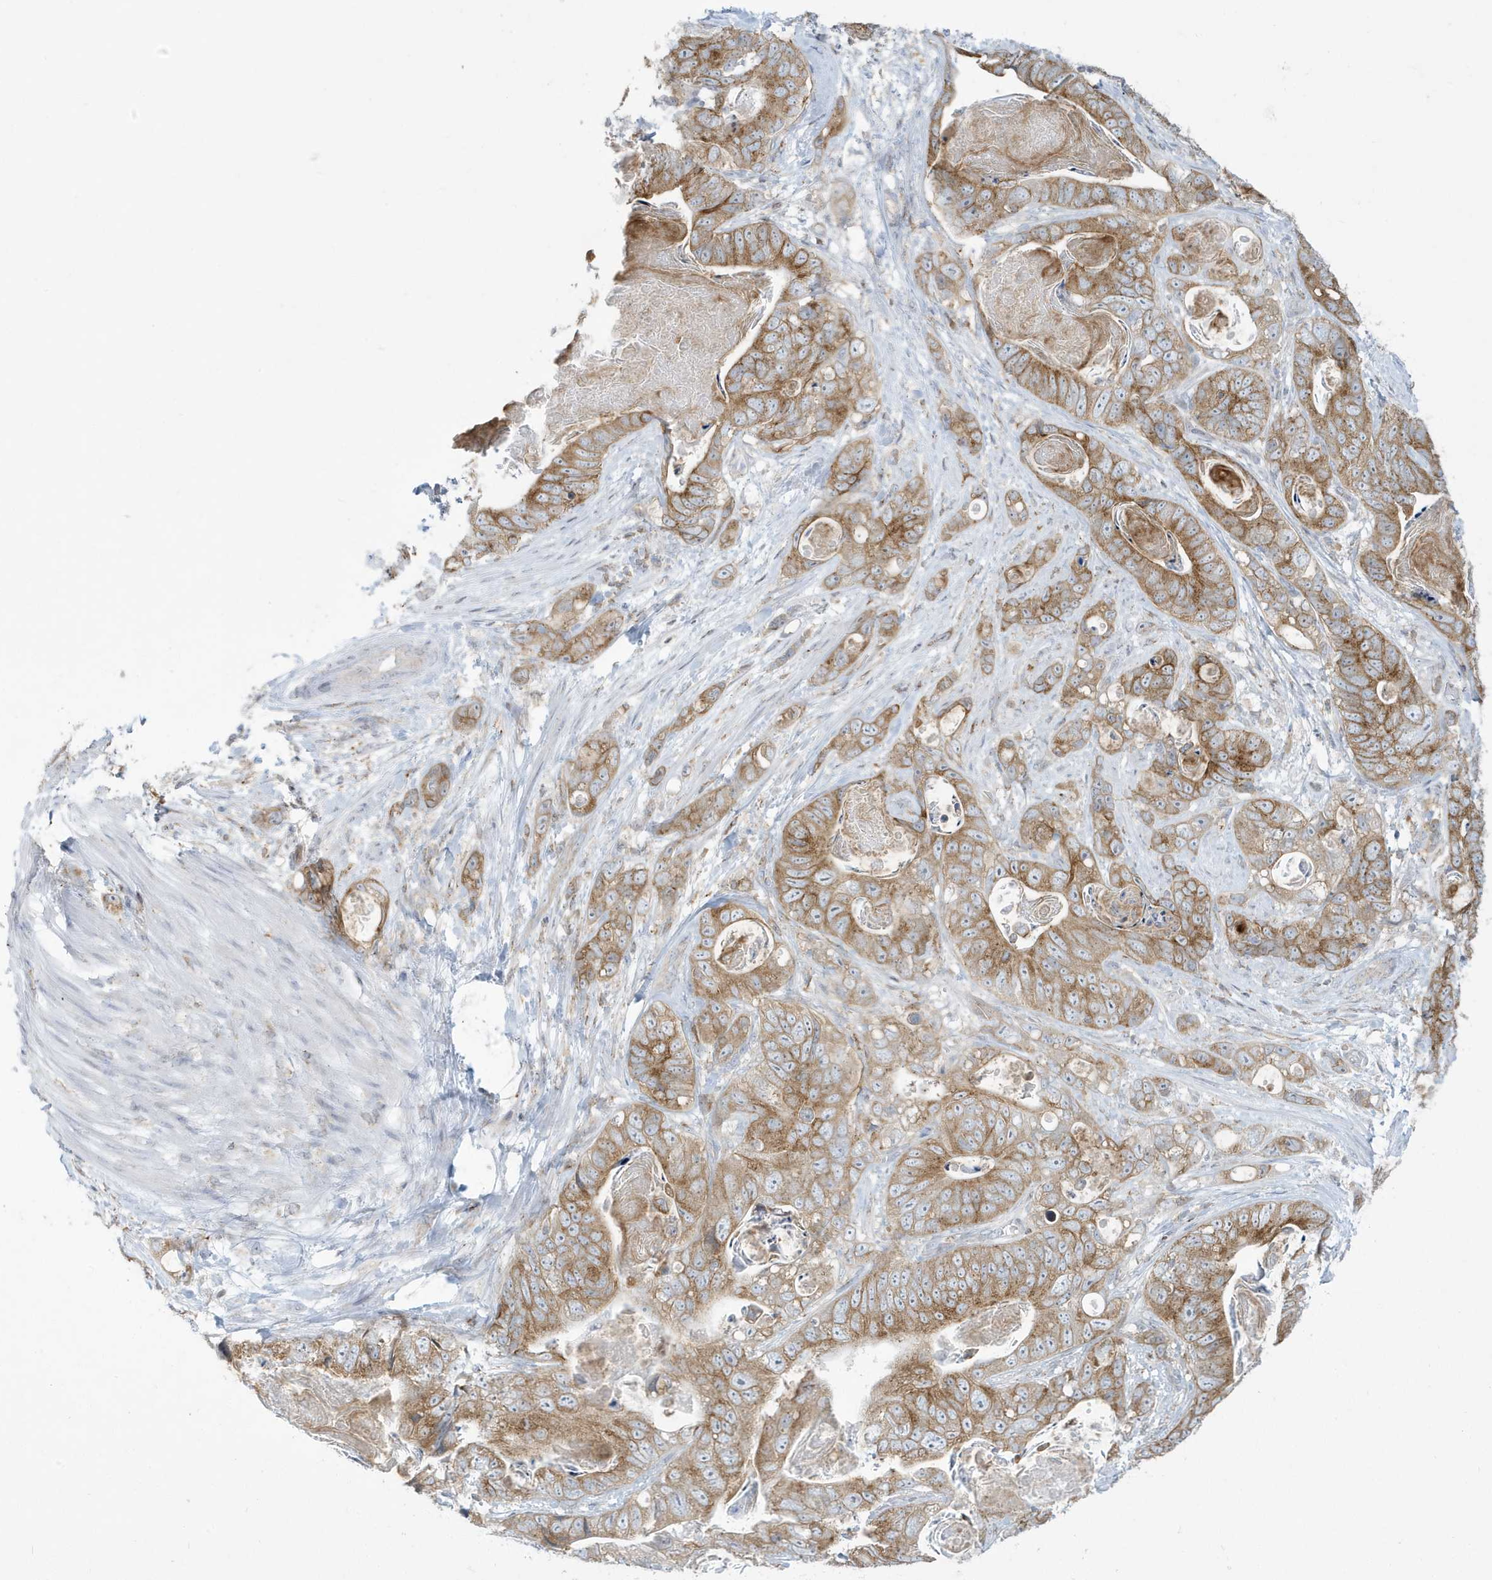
{"staining": {"intensity": "moderate", "quantity": ">75%", "location": "cytoplasmic/membranous"}, "tissue": "stomach cancer", "cell_type": "Tumor cells", "image_type": "cancer", "snomed": [{"axis": "morphology", "description": "Normal tissue, NOS"}, {"axis": "morphology", "description": "Adenocarcinoma, NOS"}, {"axis": "topography", "description": "Stomach"}], "caption": "Protein staining of stomach cancer tissue reveals moderate cytoplasmic/membranous staining in approximately >75% of tumor cells. (Stains: DAB in brown, nuclei in blue, Microscopy: brightfield microscopy at high magnification).", "gene": "SLAMF9", "patient": {"sex": "female", "age": 89}}